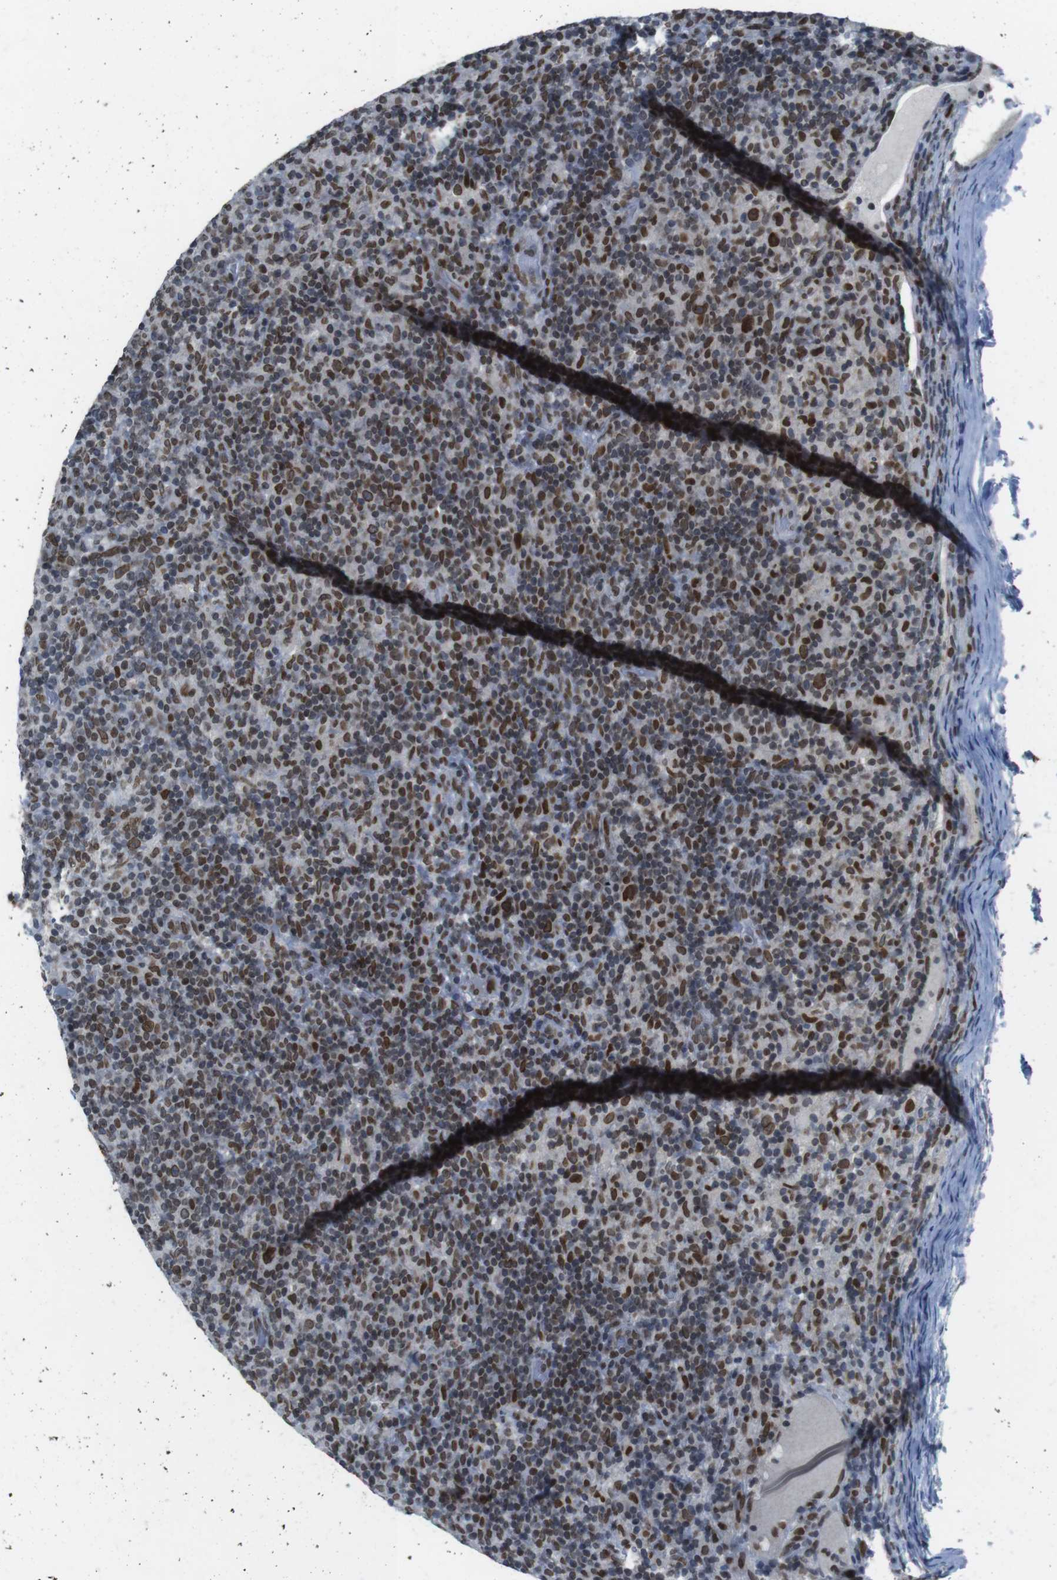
{"staining": {"intensity": "strong", "quantity": ">75%", "location": "nuclear"}, "tissue": "lymphoma", "cell_type": "Tumor cells", "image_type": "cancer", "snomed": [{"axis": "morphology", "description": "Hodgkin's disease, NOS"}, {"axis": "topography", "description": "Lymph node"}], "caption": "Human Hodgkin's disease stained with a protein marker displays strong staining in tumor cells.", "gene": "MAD1L1", "patient": {"sex": "male", "age": 70}}